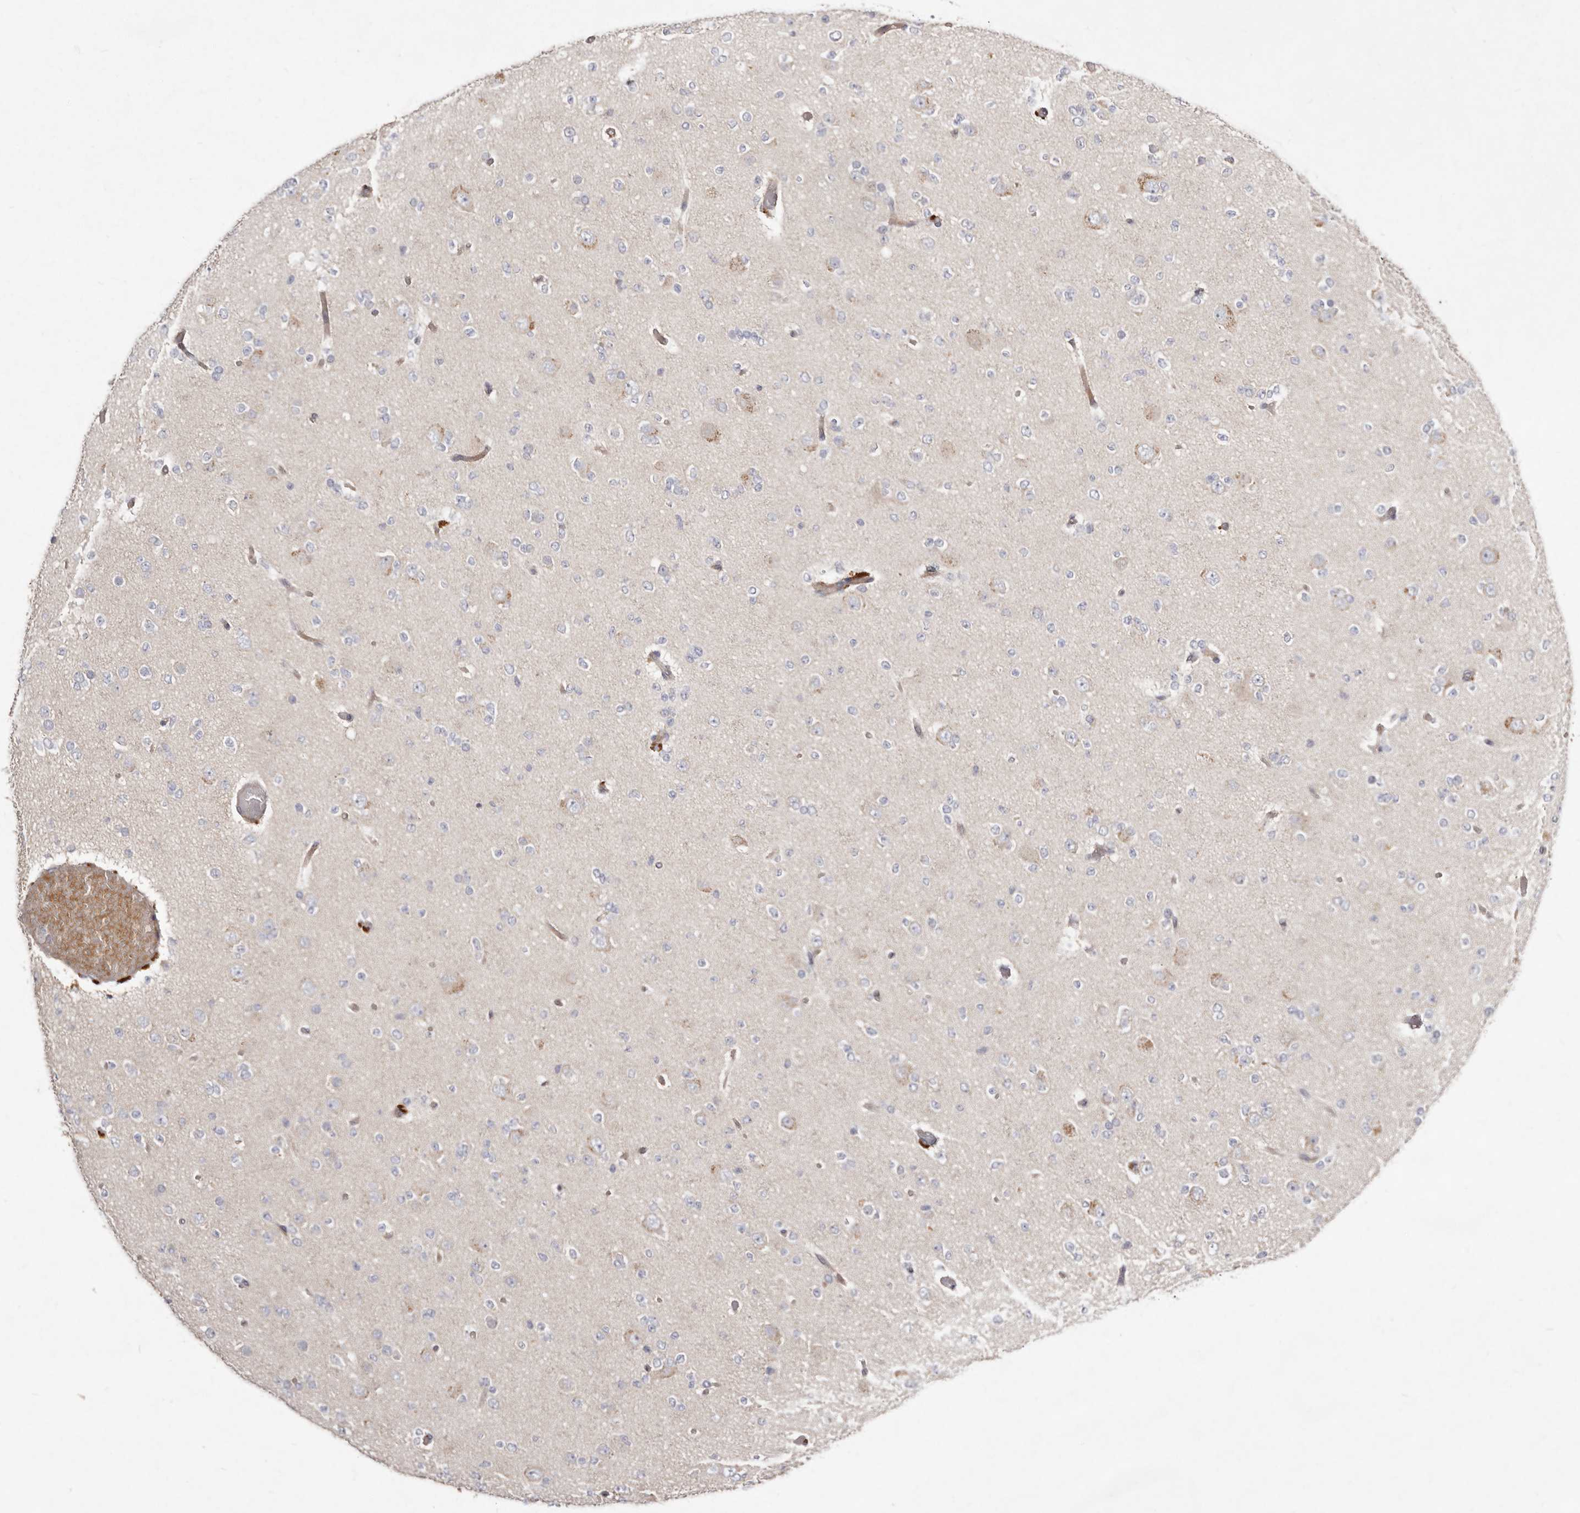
{"staining": {"intensity": "negative", "quantity": "none", "location": "none"}, "tissue": "glioma", "cell_type": "Tumor cells", "image_type": "cancer", "snomed": [{"axis": "morphology", "description": "Glioma, malignant, Low grade"}, {"axis": "topography", "description": "Brain"}], "caption": "IHC of glioma displays no expression in tumor cells. (Brightfield microscopy of DAB immunohistochemistry (IHC) at high magnification).", "gene": "SLC25A20", "patient": {"sex": "female", "age": 22}}